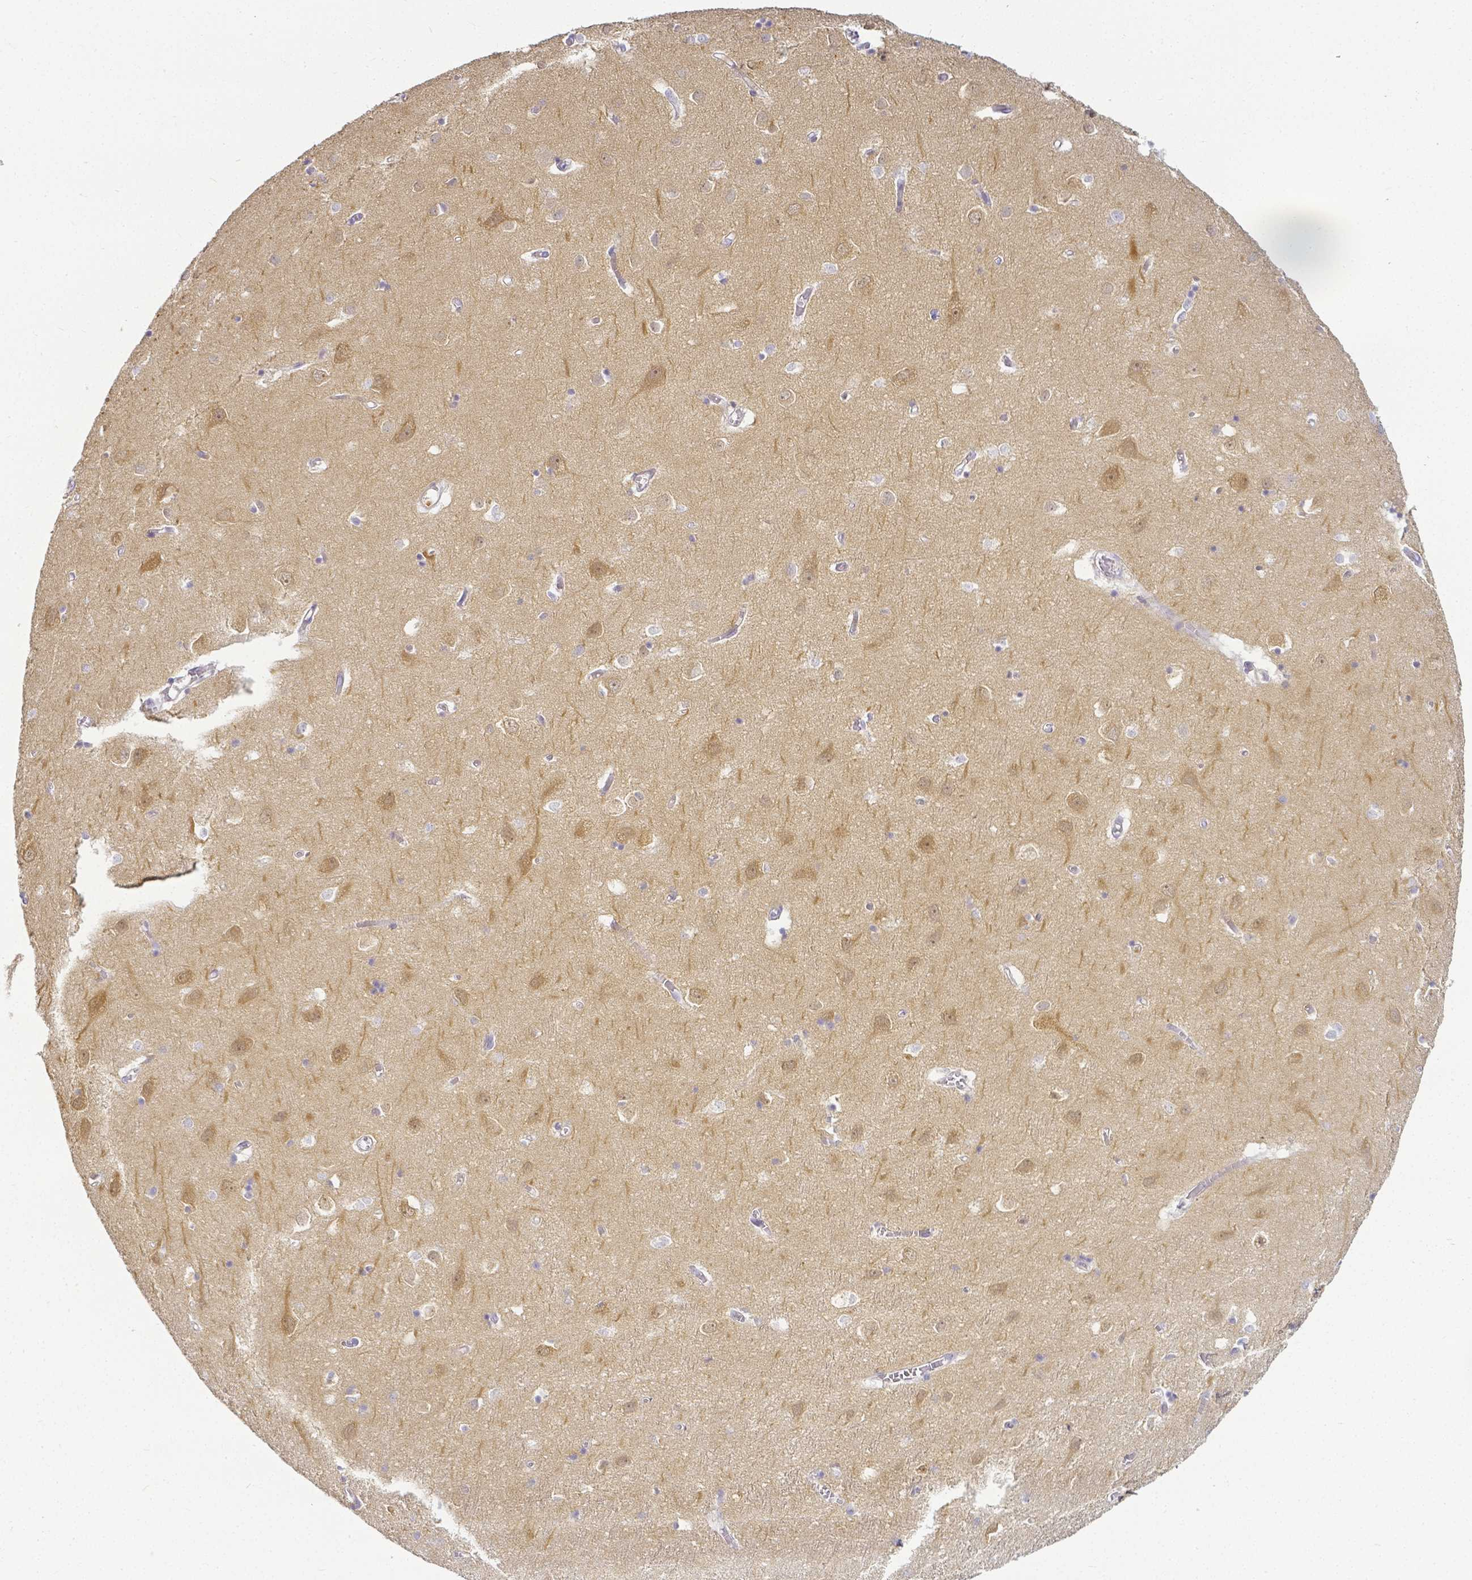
{"staining": {"intensity": "negative", "quantity": "none", "location": "none"}, "tissue": "cerebral cortex", "cell_type": "Endothelial cells", "image_type": "normal", "snomed": [{"axis": "morphology", "description": "Normal tissue, NOS"}, {"axis": "topography", "description": "Cerebral cortex"}], "caption": "This micrograph is of normal cerebral cortex stained with IHC to label a protein in brown with the nuclei are counter-stained blue. There is no staining in endothelial cells.", "gene": "KCNH1", "patient": {"sex": "male", "age": 70}}